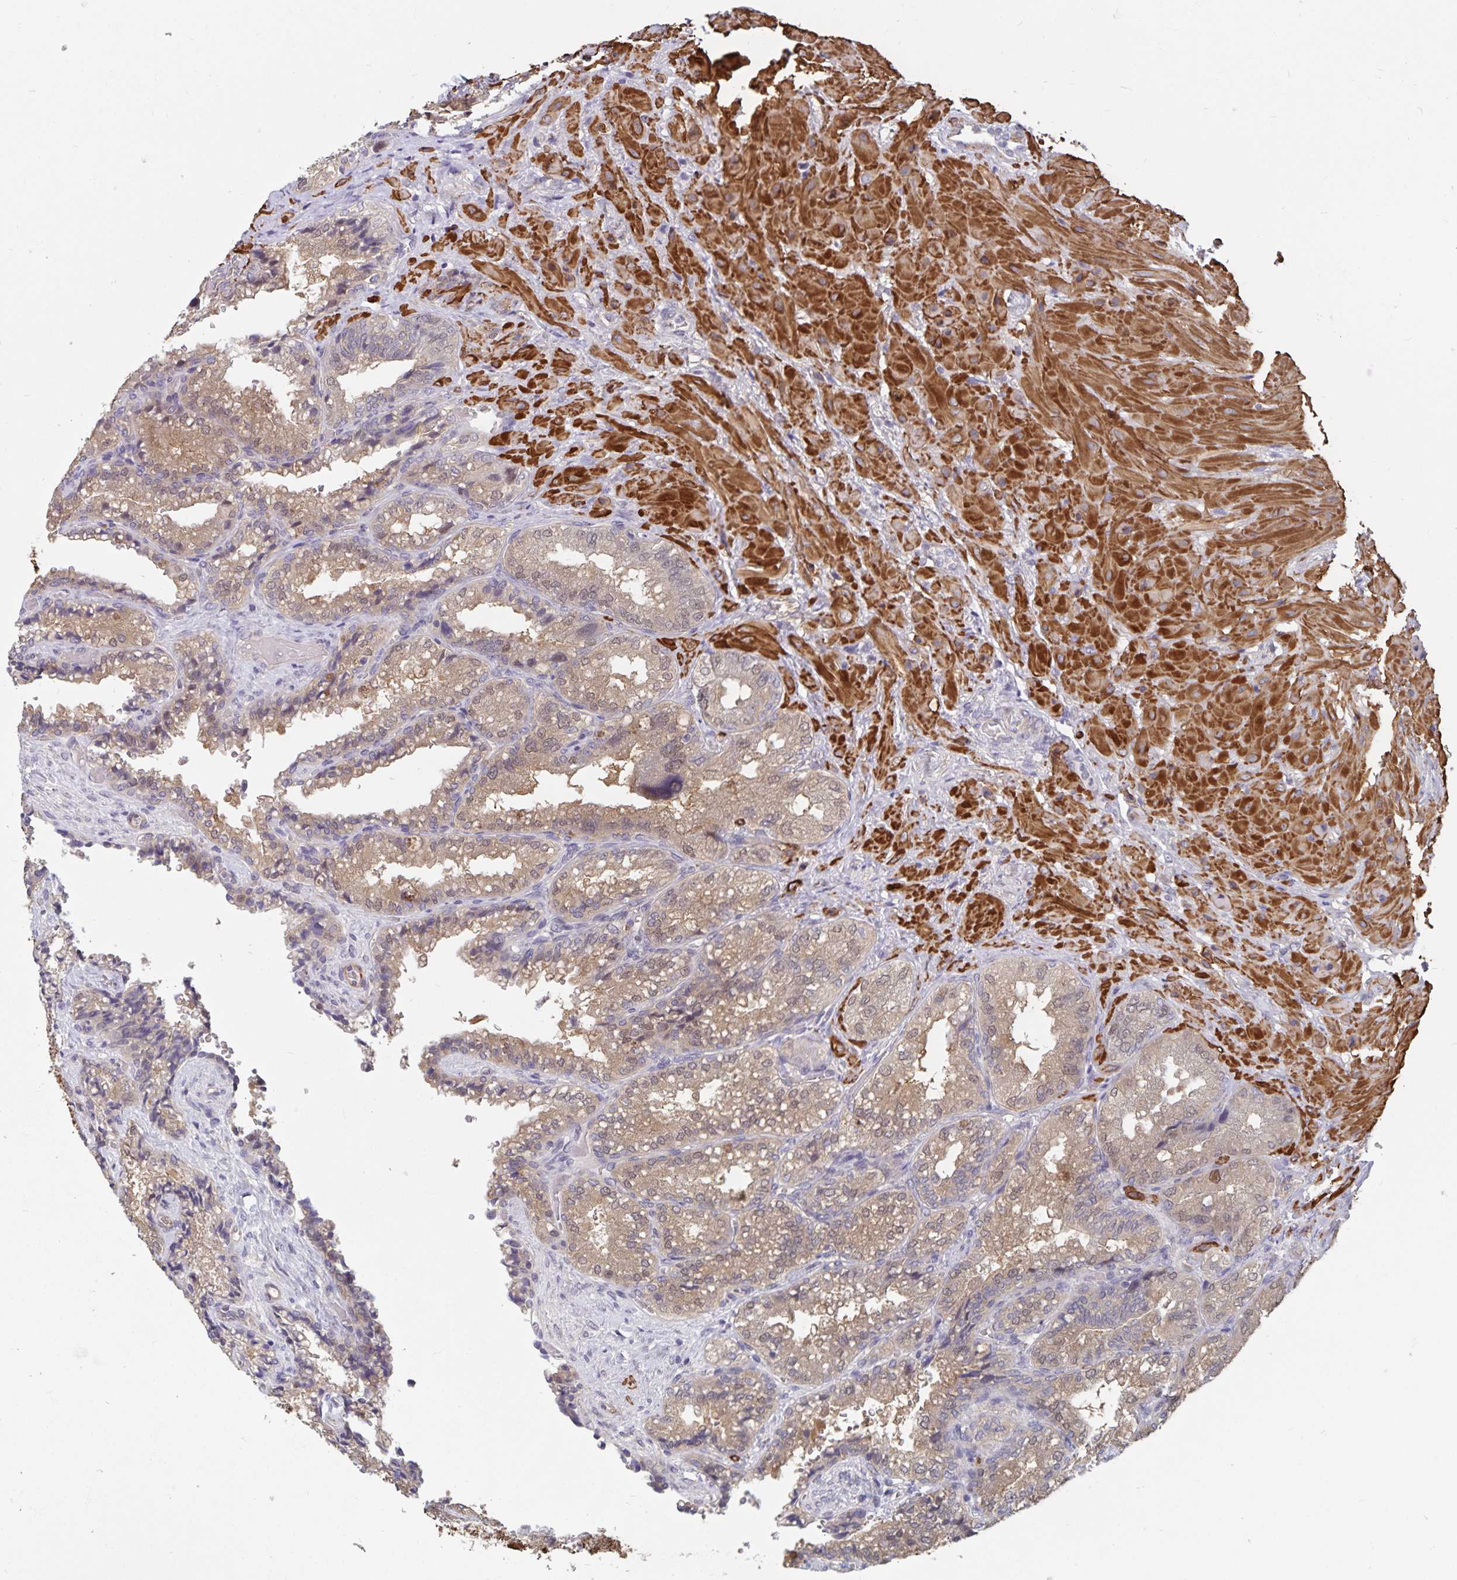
{"staining": {"intensity": "moderate", "quantity": "25%-75%", "location": "cytoplasmic/membranous,nuclear"}, "tissue": "seminal vesicle", "cell_type": "Glandular cells", "image_type": "normal", "snomed": [{"axis": "morphology", "description": "Normal tissue, NOS"}, {"axis": "topography", "description": "Seminal veicle"}], "caption": "Protein staining exhibits moderate cytoplasmic/membranous,nuclear staining in approximately 25%-75% of glandular cells in unremarkable seminal vesicle. The staining is performed using DAB (3,3'-diaminobenzidine) brown chromogen to label protein expression. The nuclei are counter-stained blue using hematoxylin.", "gene": "BAG6", "patient": {"sex": "male", "age": 57}}